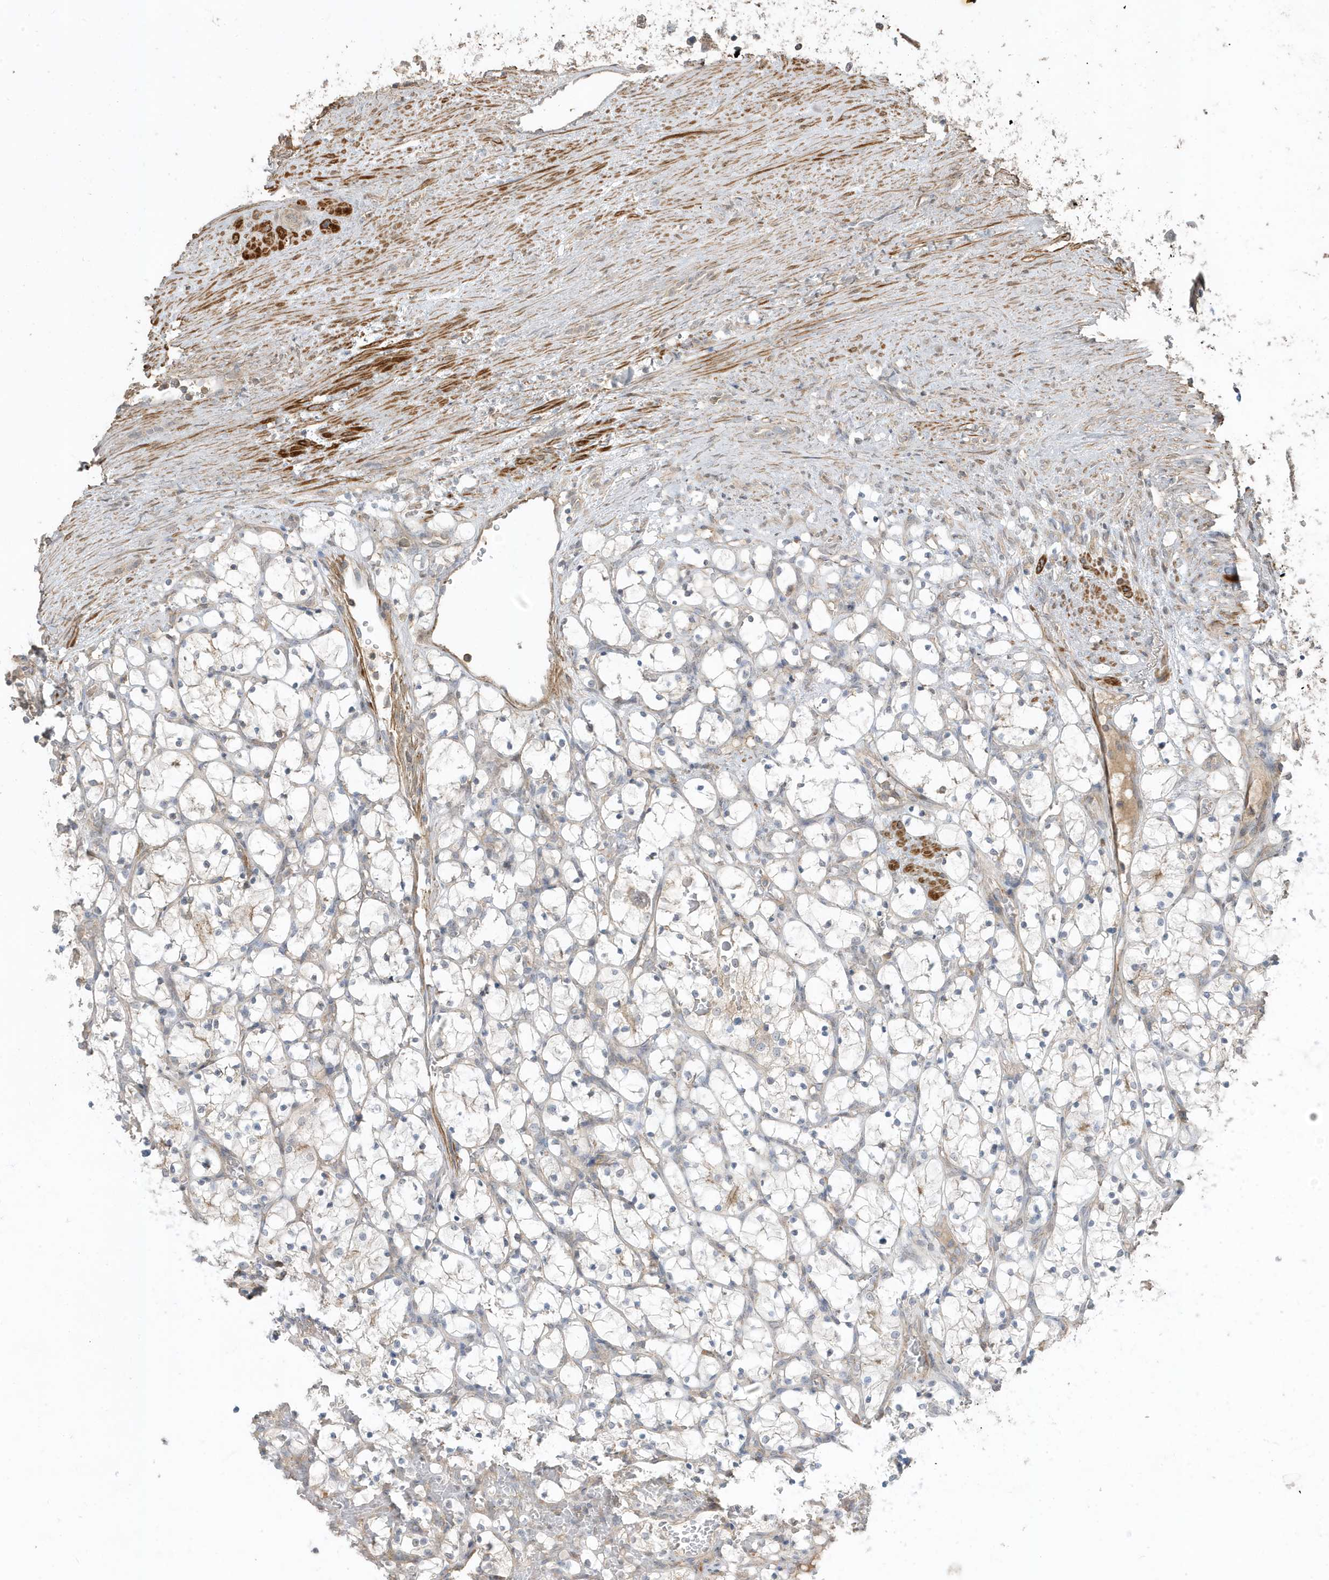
{"staining": {"intensity": "negative", "quantity": "none", "location": "none"}, "tissue": "renal cancer", "cell_type": "Tumor cells", "image_type": "cancer", "snomed": [{"axis": "morphology", "description": "Adenocarcinoma, NOS"}, {"axis": "topography", "description": "Kidney"}], "caption": "Immunohistochemistry histopathology image of neoplastic tissue: renal adenocarcinoma stained with DAB reveals no significant protein expression in tumor cells.", "gene": "PRRT3", "patient": {"sex": "female", "age": 69}}